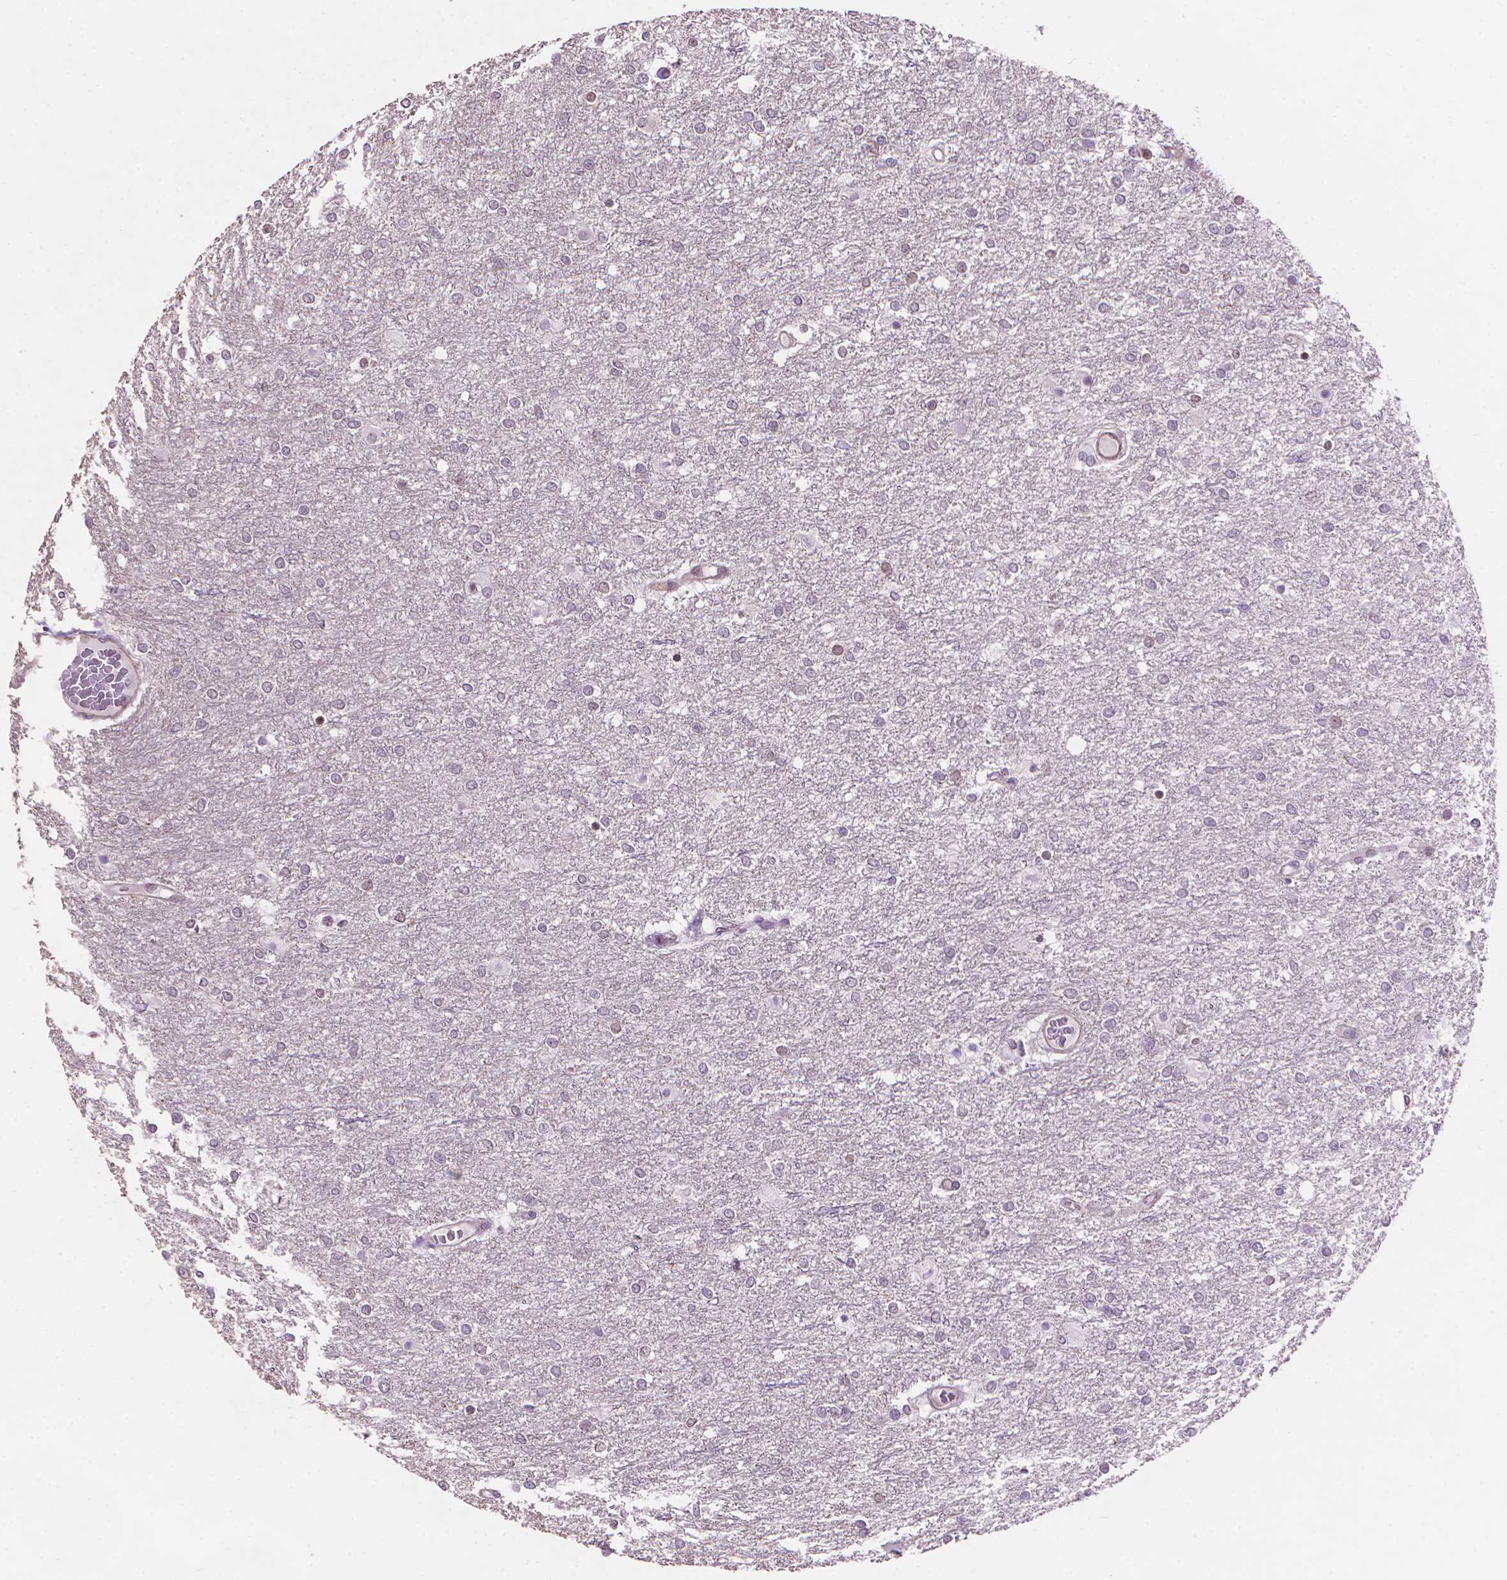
{"staining": {"intensity": "negative", "quantity": "none", "location": "none"}, "tissue": "glioma", "cell_type": "Tumor cells", "image_type": "cancer", "snomed": [{"axis": "morphology", "description": "Glioma, malignant, High grade"}, {"axis": "topography", "description": "Brain"}], "caption": "Tumor cells show no significant protein expression in malignant glioma (high-grade).", "gene": "TMEM184A", "patient": {"sex": "female", "age": 61}}